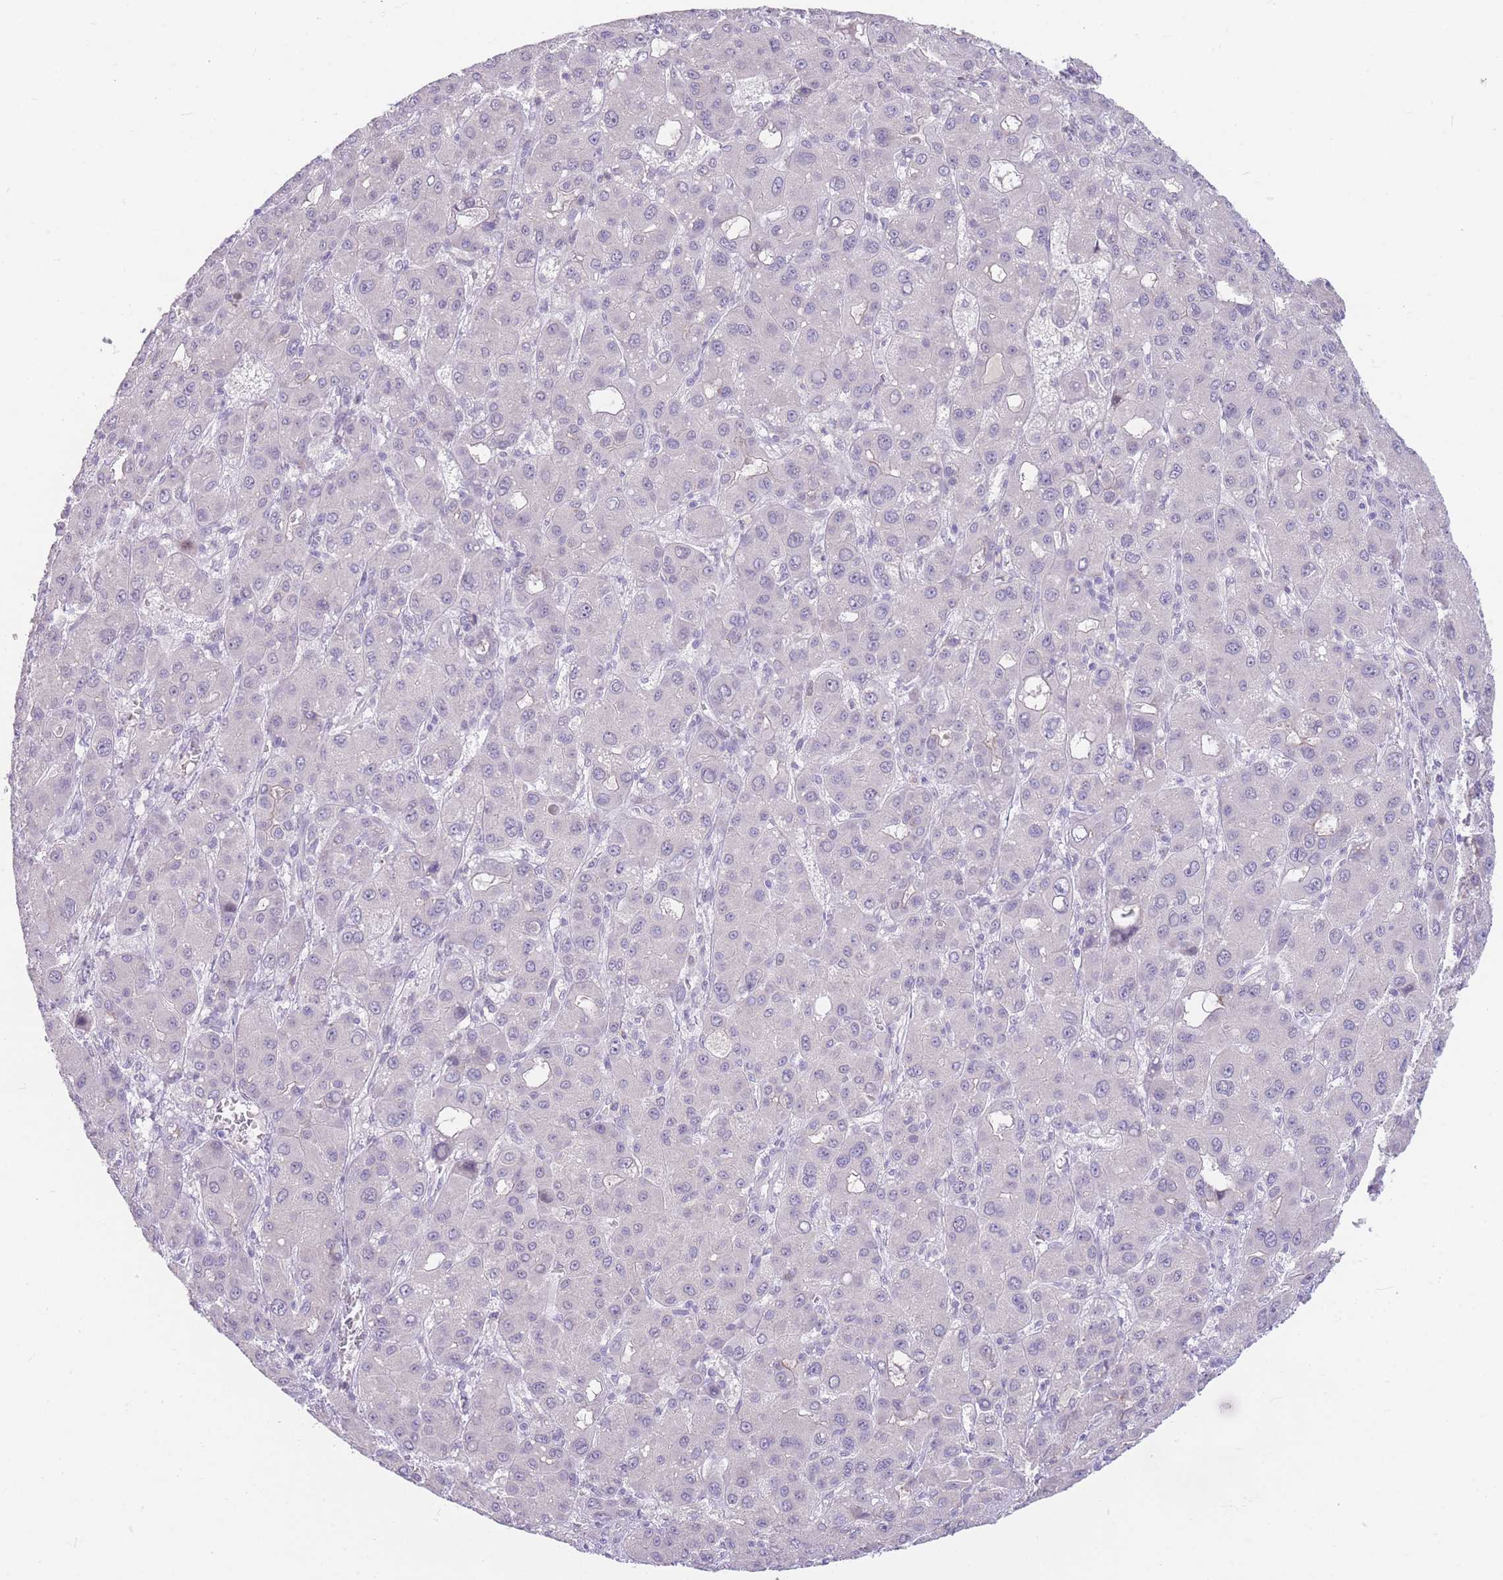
{"staining": {"intensity": "negative", "quantity": "none", "location": "none"}, "tissue": "liver cancer", "cell_type": "Tumor cells", "image_type": "cancer", "snomed": [{"axis": "morphology", "description": "Carcinoma, Hepatocellular, NOS"}, {"axis": "topography", "description": "Liver"}], "caption": "The micrograph demonstrates no staining of tumor cells in liver hepatocellular carcinoma.", "gene": "SHCBP1", "patient": {"sex": "male", "age": 55}}